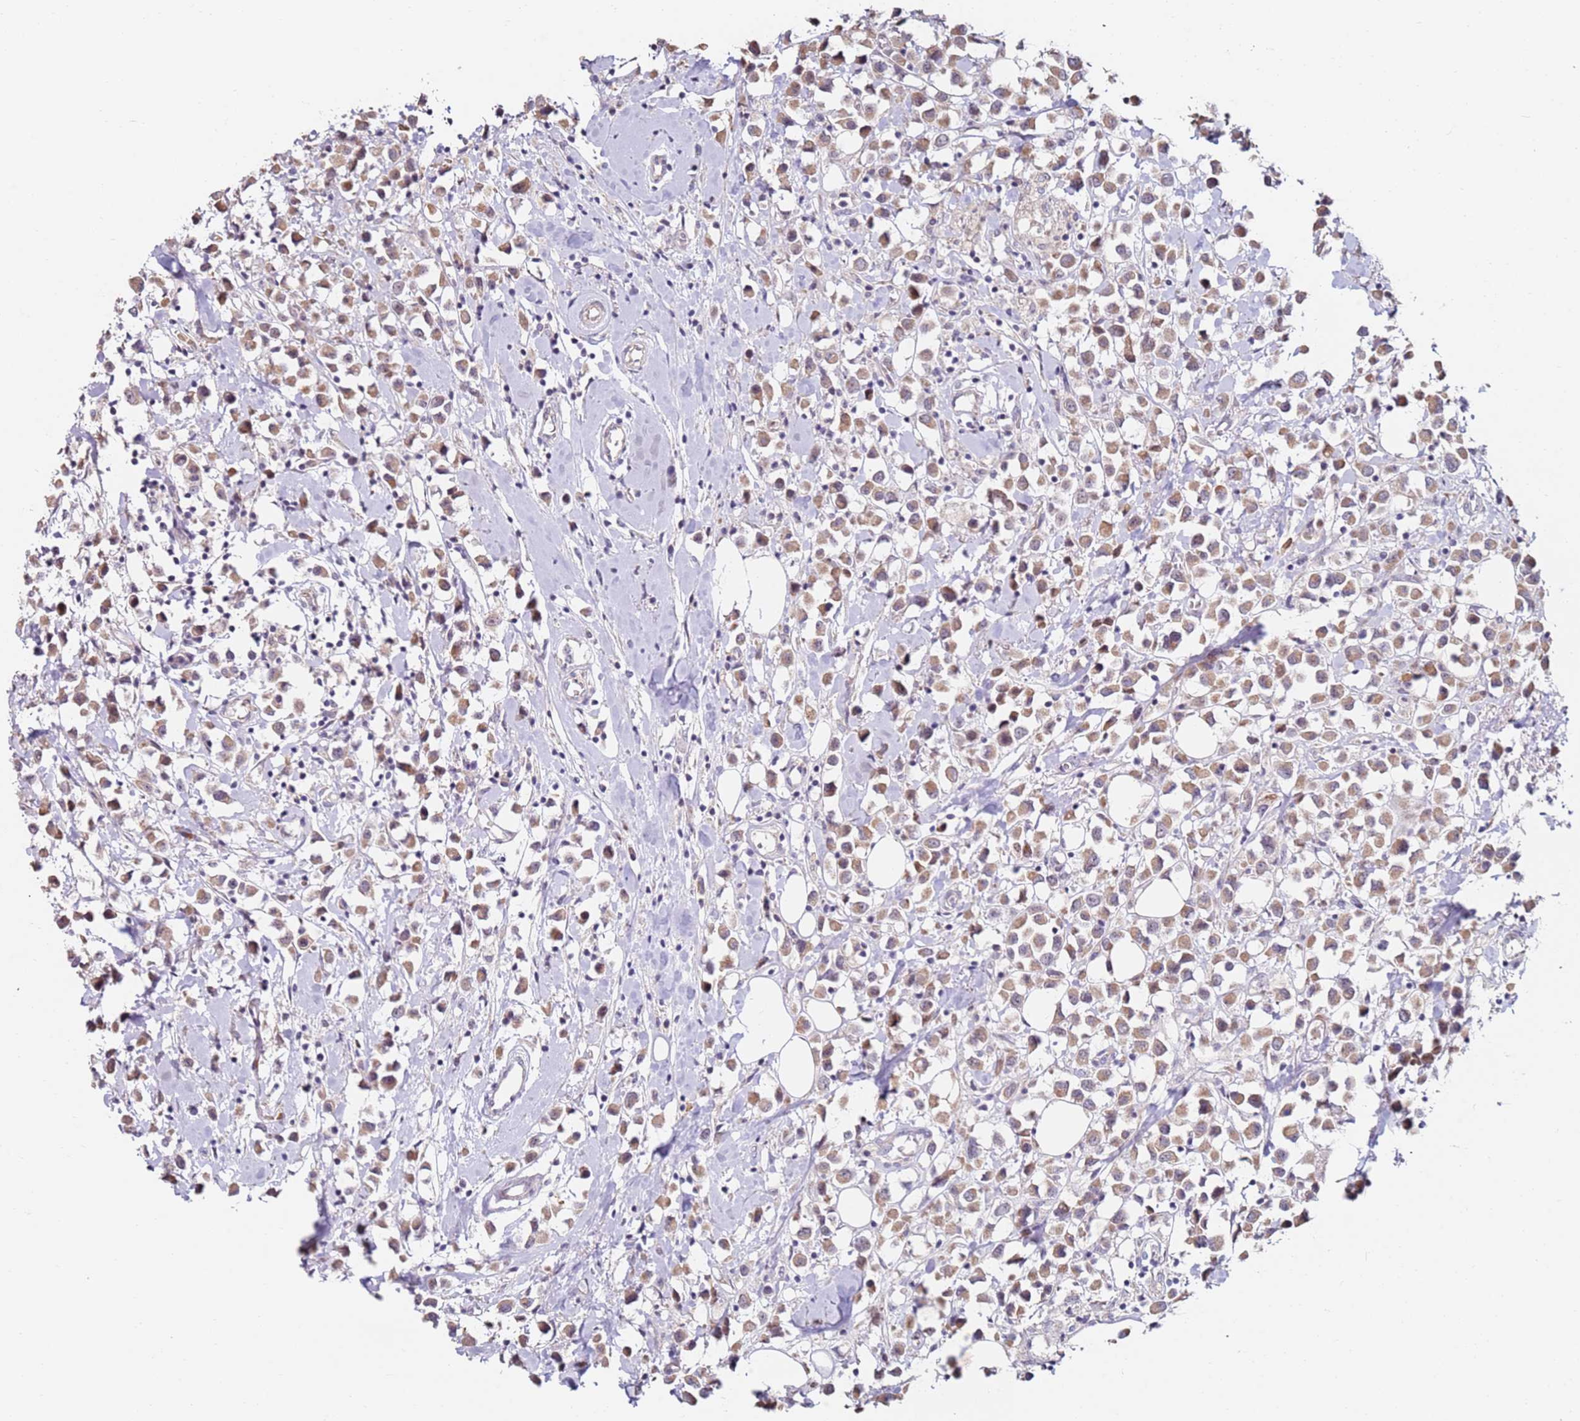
{"staining": {"intensity": "moderate", "quantity": ">75%", "location": "cytoplasmic/membranous"}, "tissue": "breast cancer", "cell_type": "Tumor cells", "image_type": "cancer", "snomed": [{"axis": "morphology", "description": "Duct carcinoma"}, {"axis": "topography", "description": "Breast"}], "caption": "Immunohistochemical staining of human intraductal carcinoma (breast) demonstrates medium levels of moderate cytoplasmic/membranous staining in about >75% of tumor cells. Nuclei are stained in blue.", "gene": "RARS2", "patient": {"sex": "female", "age": 61}}